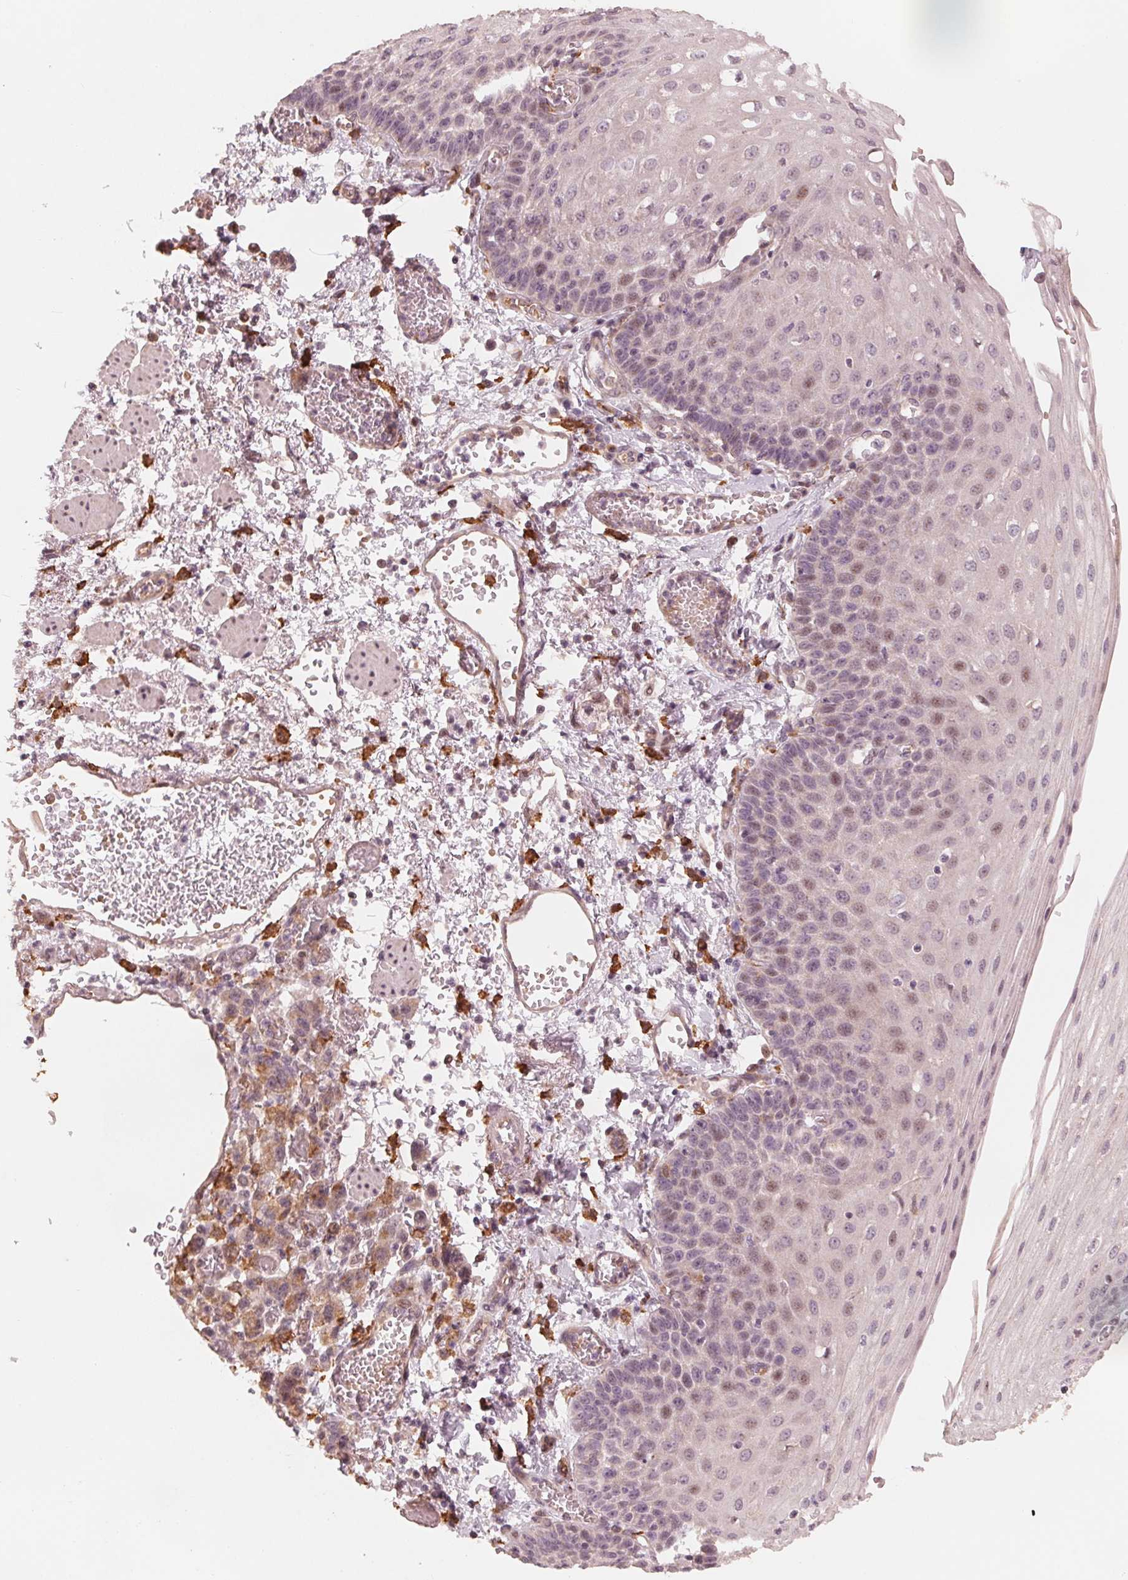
{"staining": {"intensity": "weak", "quantity": "<25%", "location": "nuclear"}, "tissue": "esophagus", "cell_type": "Squamous epithelial cells", "image_type": "normal", "snomed": [{"axis": "morphology", "description": "Normal tissue, NOS"}, {"axis": "morphology", "description": "Adenocarcinoma, NOS"}, {"axis": "topography", "description": "Esophagus"}], "caption": "This is a photomicrograph of immunohistochemistry staining of benign esophagus, which shows no positivity in squamous epithelial cells.", "gene": "IL9R", "patient": {"sex": "male", "age": 81}}